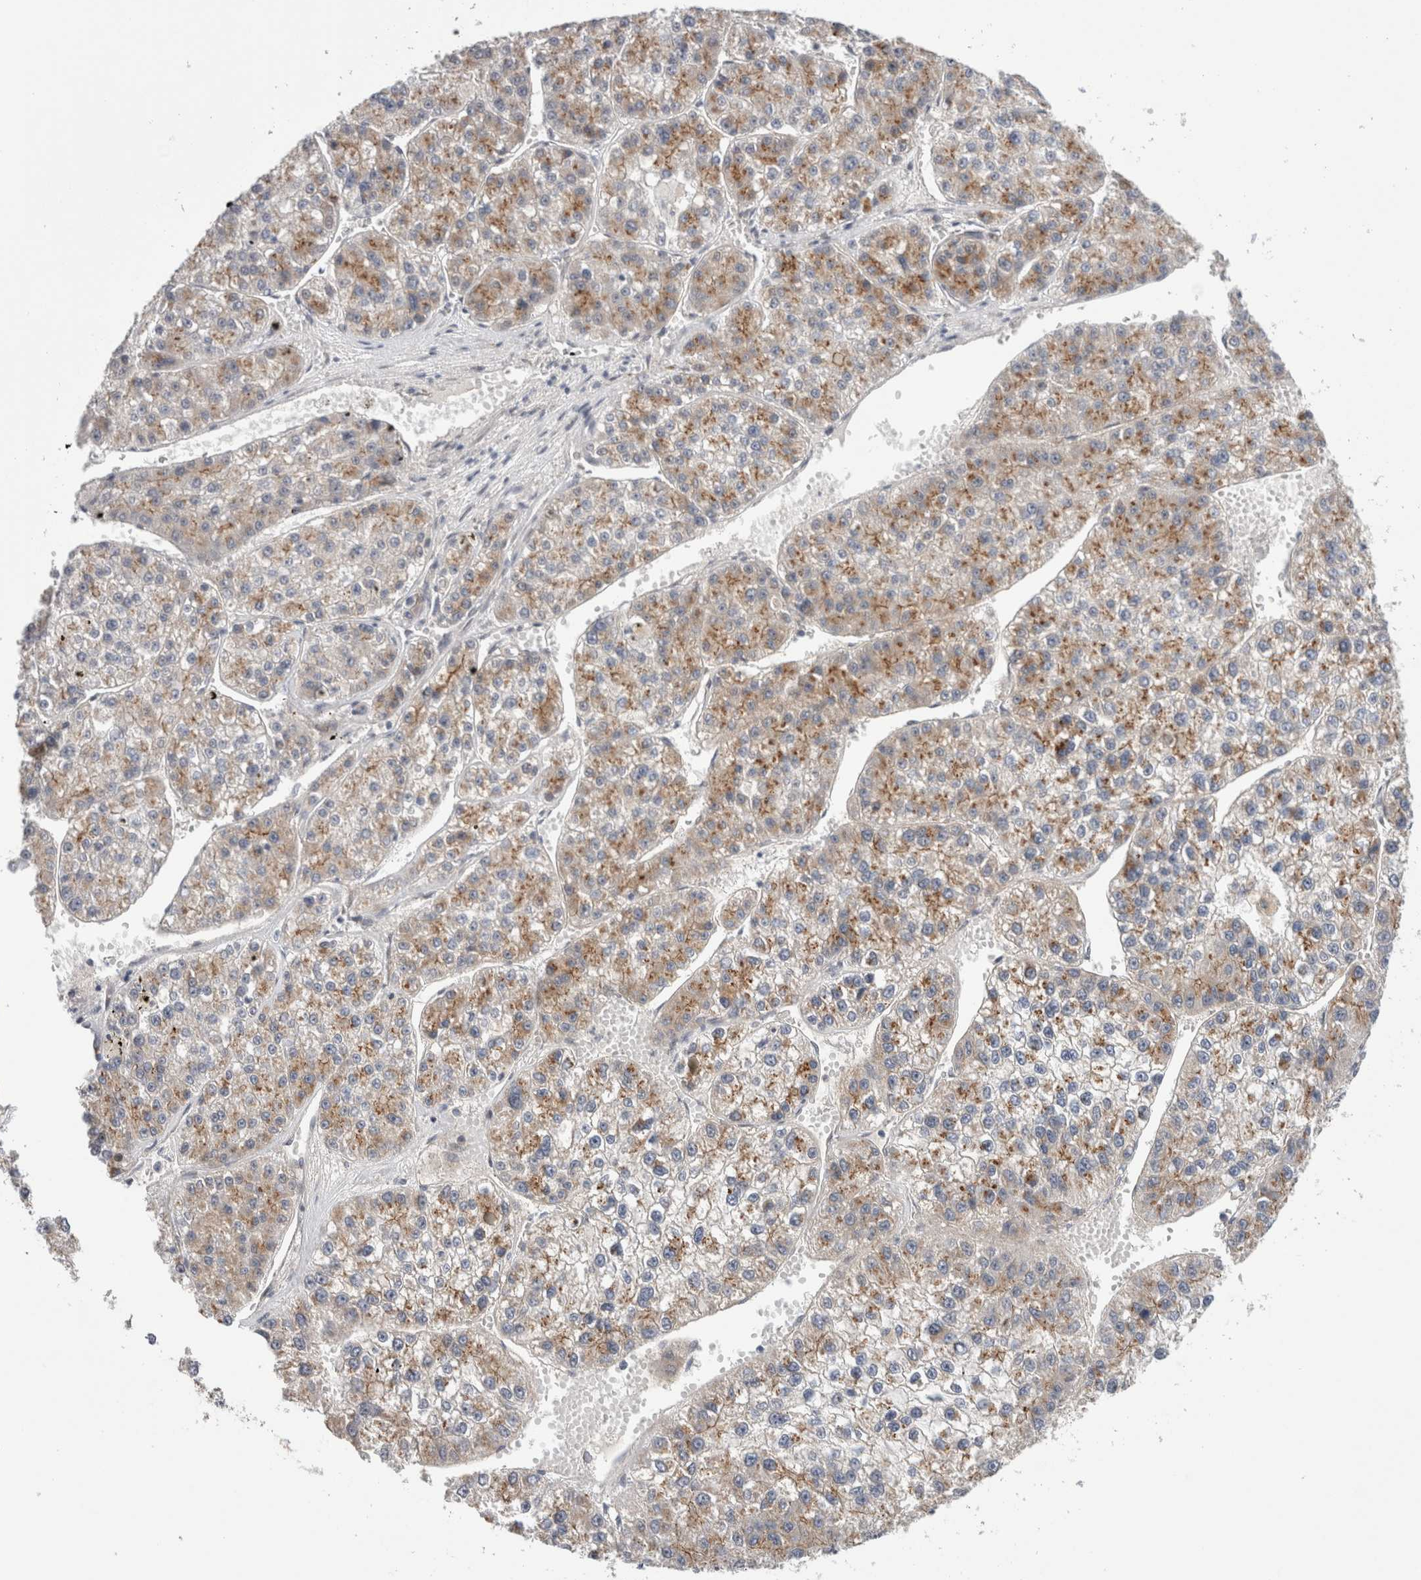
{"staining": {"intensity": "moderate", "quantity": "25%-75%", "location": "cytoplasmic/membranous"}, "tissue": "liver cancer", "cell_type": "Tumor cells", "image_type": "cancer", "snomed": [{"axis": "morphology", "description": "Carcinoma, Hepatocellular, NOS"}, {"axis": "topography", "description": "Liver"}], "caption": "Immunohistochemistry staining of hepatocellular carcinoma (liver), which demonstrates medium levels of moderate cytoplasmic/membranous positivity in approximately 25%-75% of tumor cells indicating moderate cytoplasmic/membranous protein positivity. The staining was performed using DAB (3,3'-diaminobenzidine) (brown) for protein detection and nuclei were counterstained in hematoxylin (blue).", "gene": "TAFA5", "patient": {"sex": "female", "age": 73}}